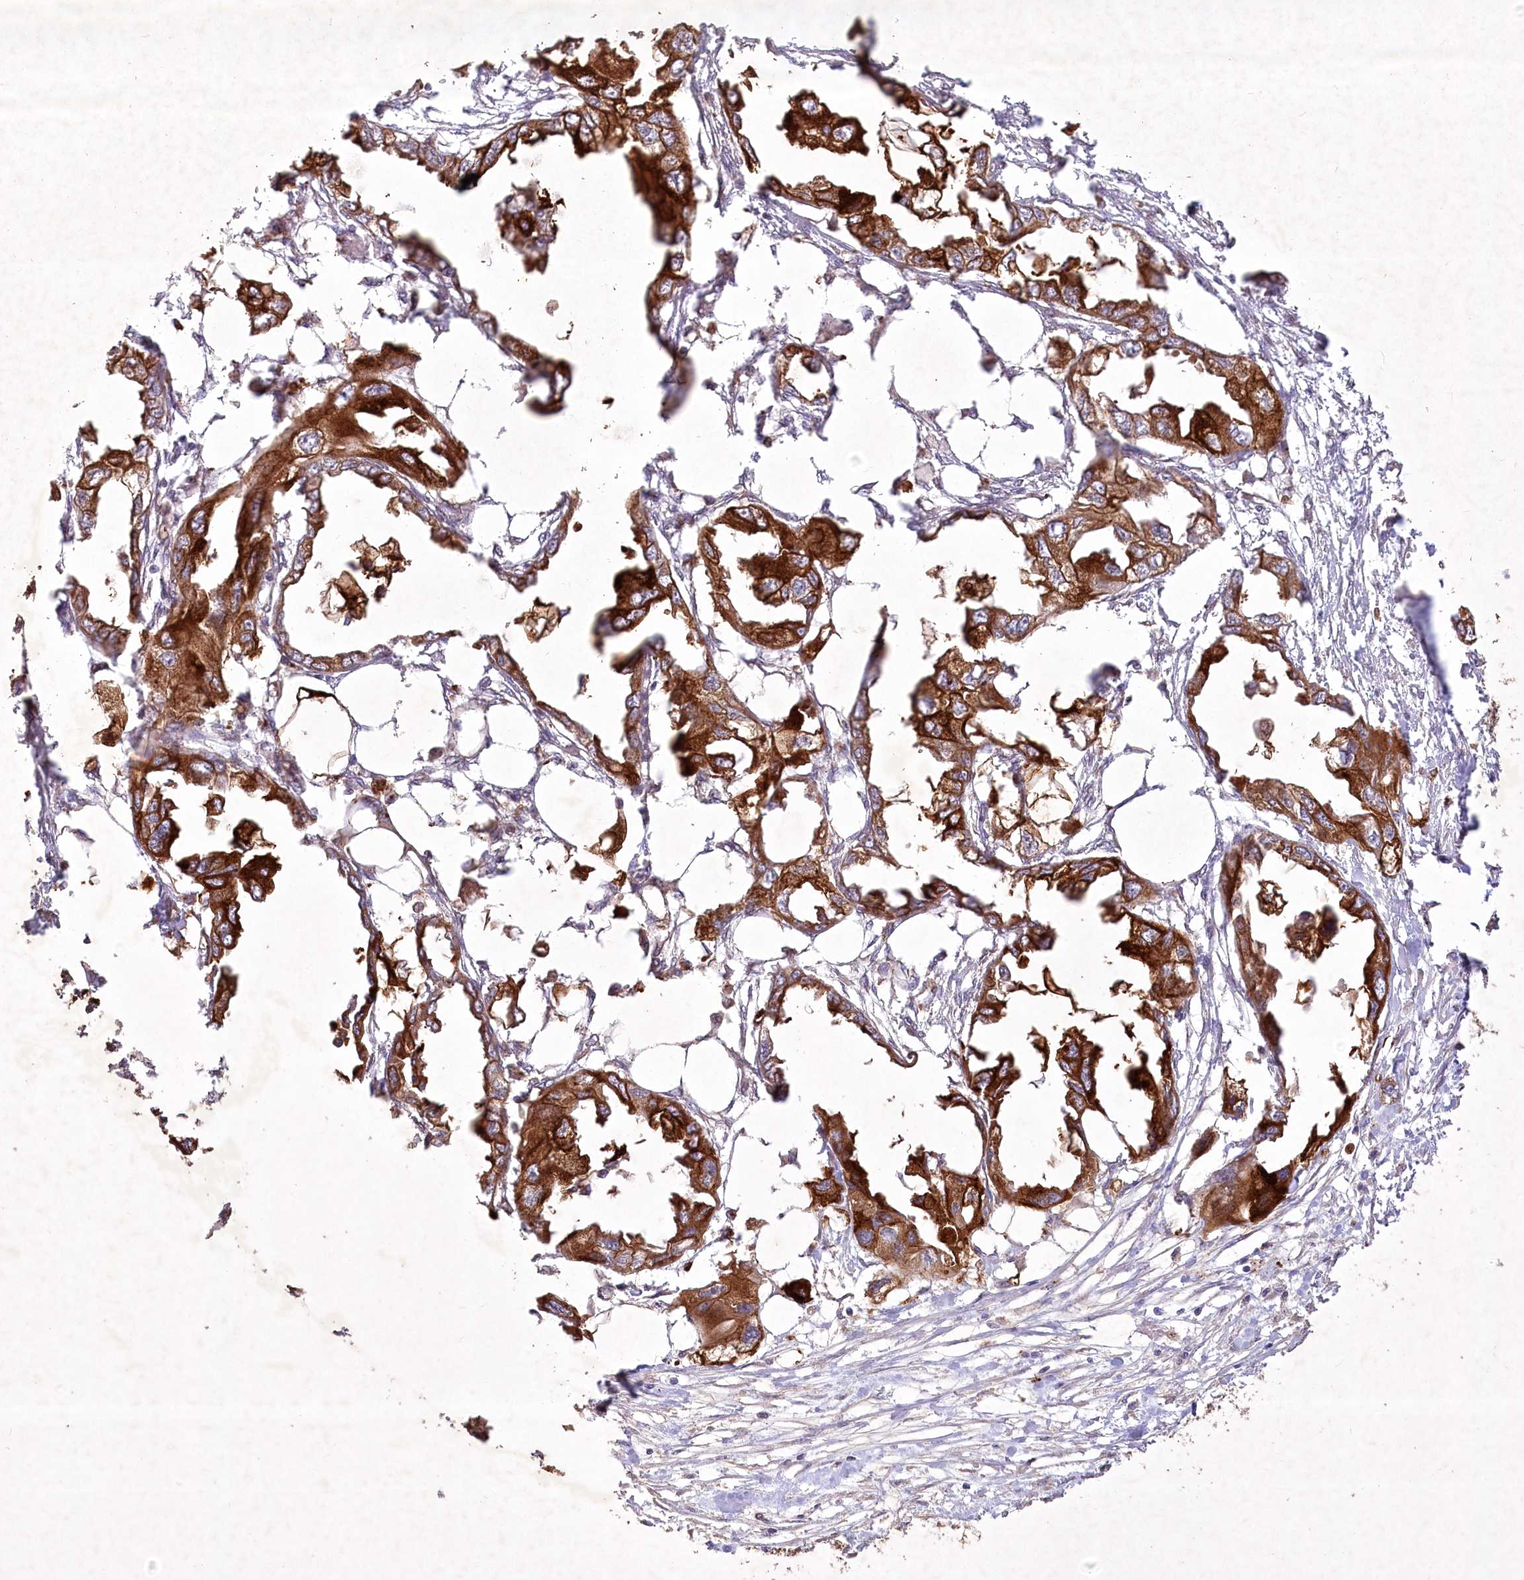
{"staining": {"intensity": "strong", "quantity": ">75%", "location": "cytoplasmic/membranous"}, "tissue": "endometrial cancer", "cell_type": "Tumor cells", "image_type": "cancer", "snomed": [{"axis": "morphology", "description": "Adenocarcinoma, NOS"}, {"axis": "morphology", "description": "Adenocarcinoma, metastatic, NOS"}, {"axis": "topography", "description": "Adipose tissue"}, {"axis": "topography", "description": "Endometrium"}], "caption": "The immunohistochemical stain shows strong cytoplasmic/membranous staining in tumor cells of adenocarcinoma (endometrial) tissue.", "gene": "IRAK1BP1", "patient": {"sex": "female", "age": 67}}